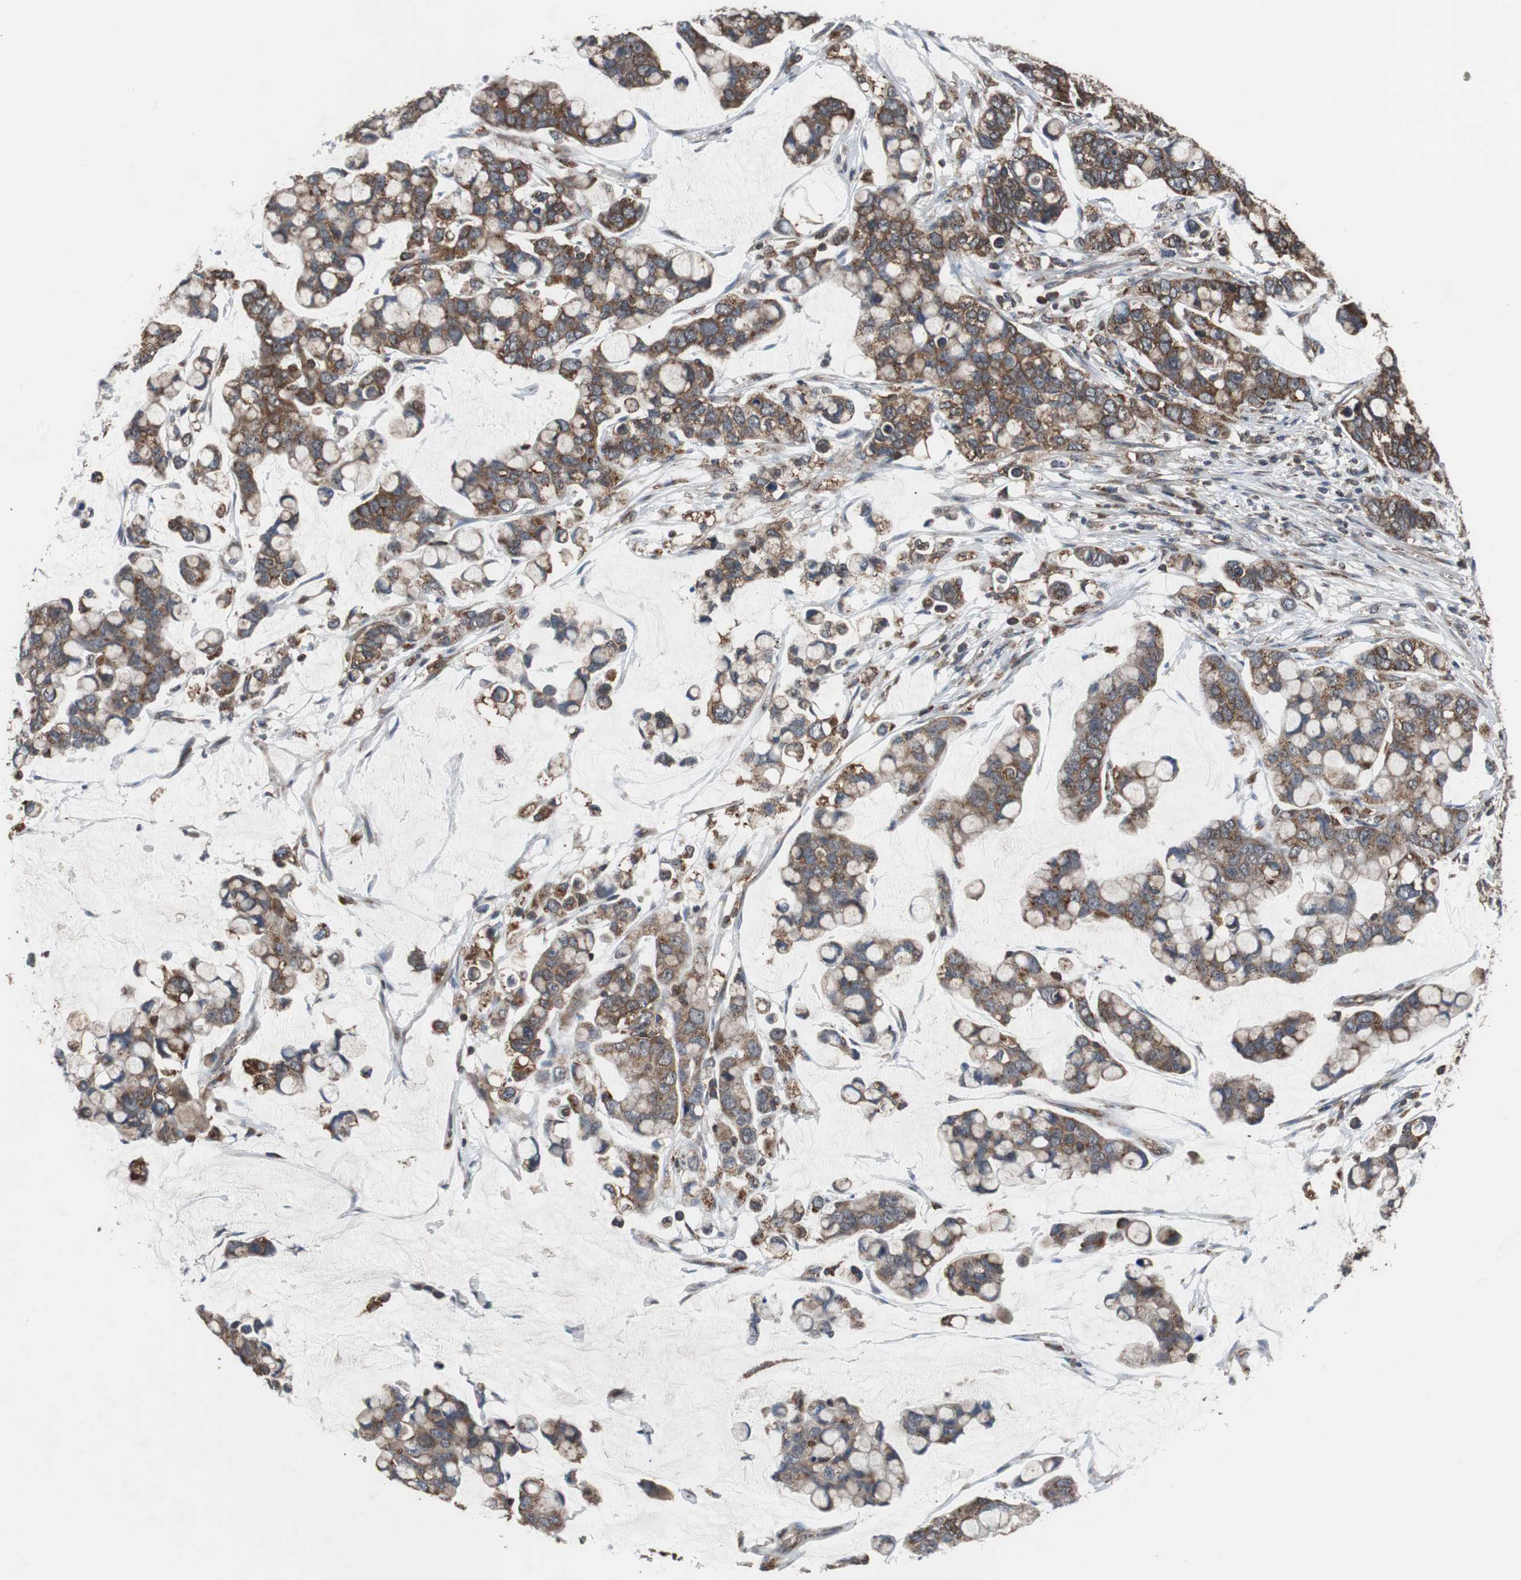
{"staining": {"intensity": "moderate", "quantity": ">75%", "location": "cytoplasmic/membranous"}, "tissue": "stomach cancer", "cell_type": "Tumor cells", "image_type": "cancer", "snomed": [{"axis": "morphology", "description": "Adenocarcinoma, NOS"}, {"axis": "topography", "description": "Stomach, lower"}], "caption": "An immunohistochemistry image of neoplastic tissue is shown. Protein staining in brown shows moderate cytoplasmic/membranous positivity in stomach adenocarcinoma within tumor cells. (Brightfield microscopy of DAB IHC at high magnification).", "gene": "USP10", "patient": {"sex": "male", "age": 84}}